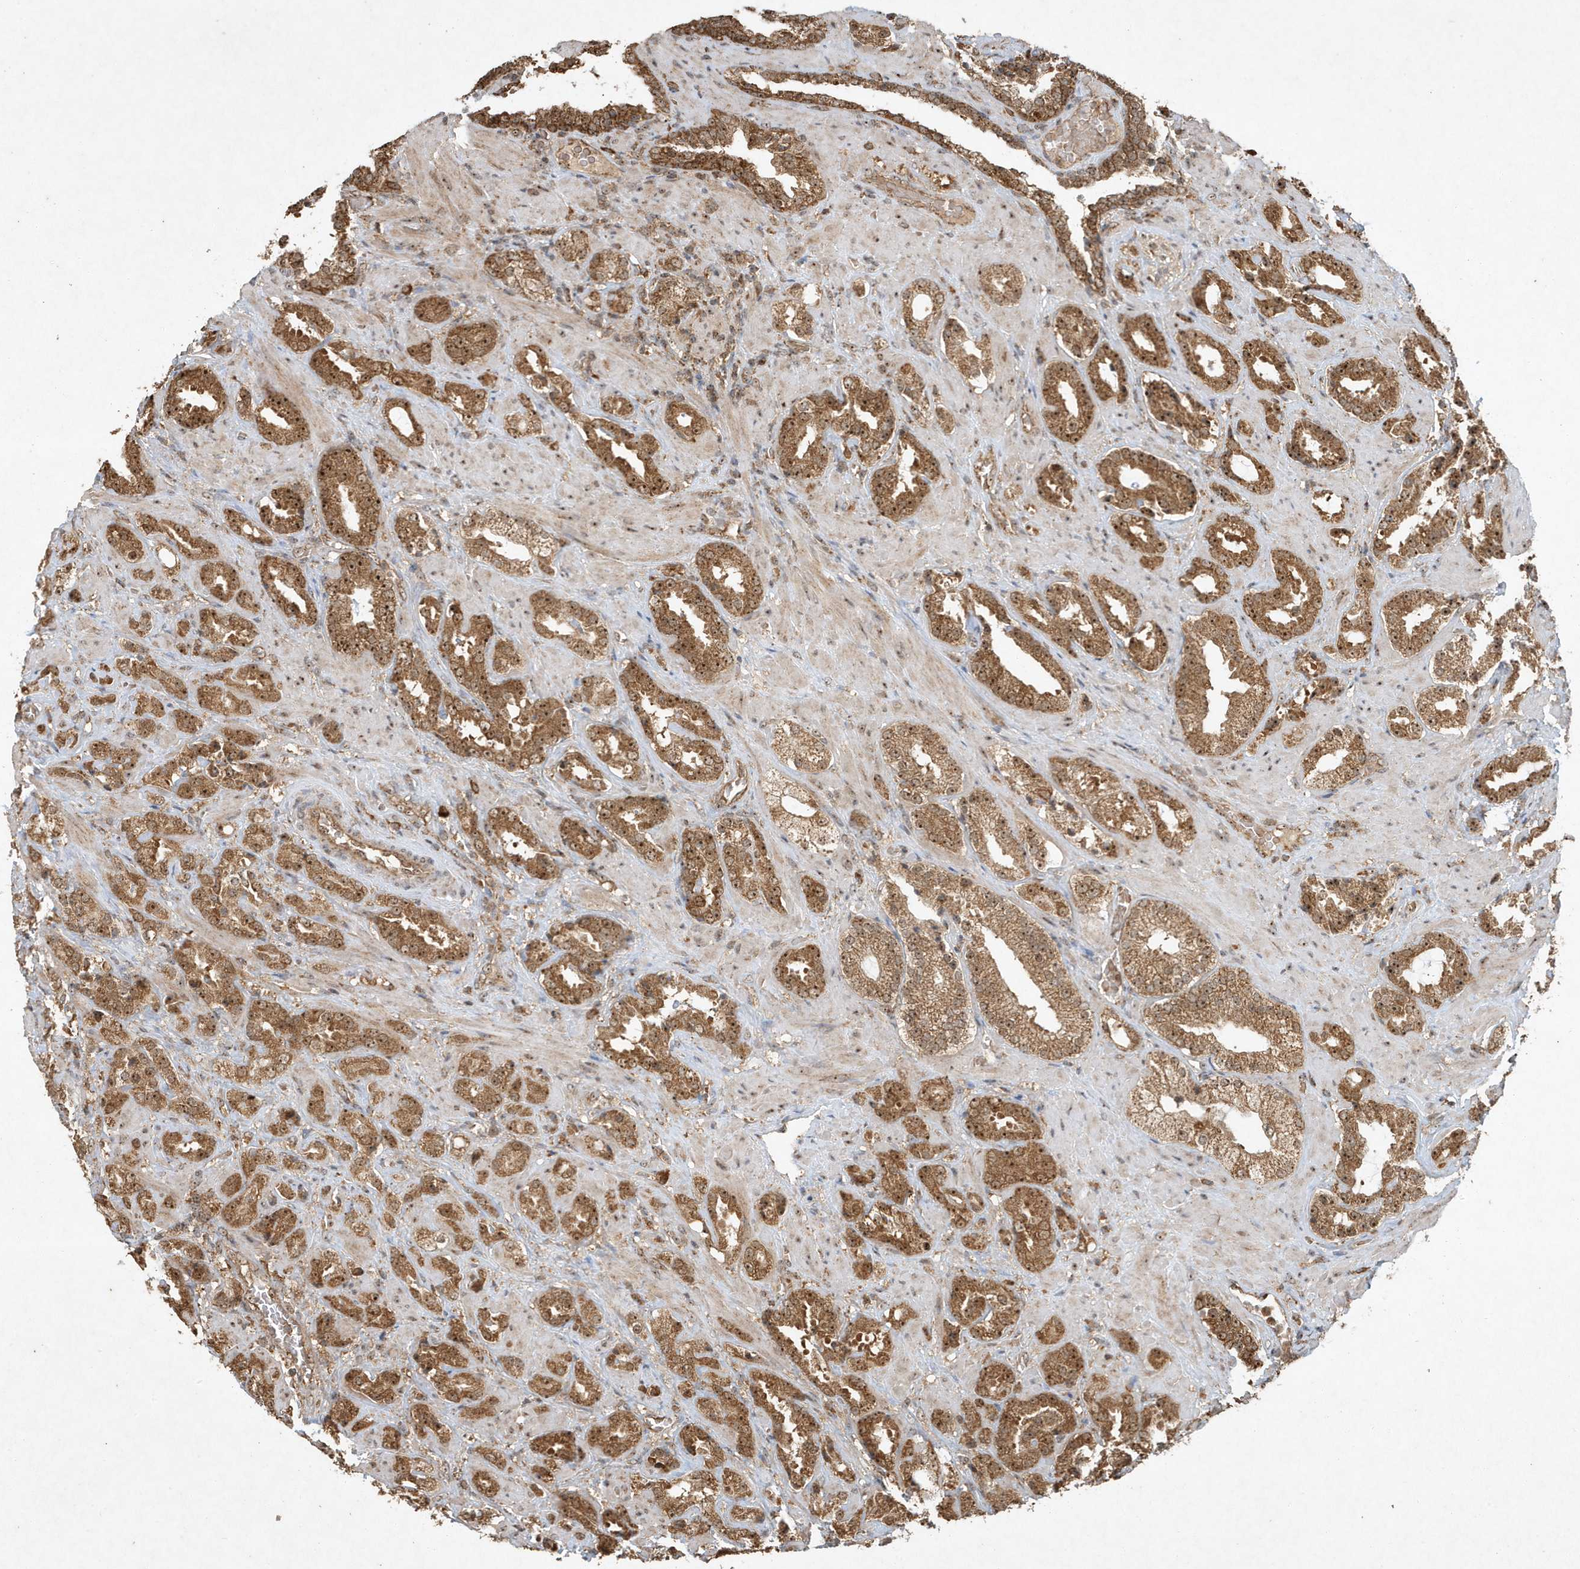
{"staining": {"intensity": "strong", "quantity": ">75%", "location": "cytoplasmic/membranous,nuclear"}, "tissue": "prostate cancer", "cell_type": "Tumor cells", "image_type": "cancer", "snomed": [{"axis": "morphology", "description": "Adenocarcinoma, High grade"}, {"axis": "topography", "description": "Prostate"}], "caption": "Strong cytoplasmic/membranous and nuclear protein staining is seen in about >75% of tumor cells in prostate cancer (high-grade adenocarcinoma). (Brightfield microscopy of DAB IHC at high magnification).", "gene": "ABCB9", "patient": {"sex": "male", "age": 64}}